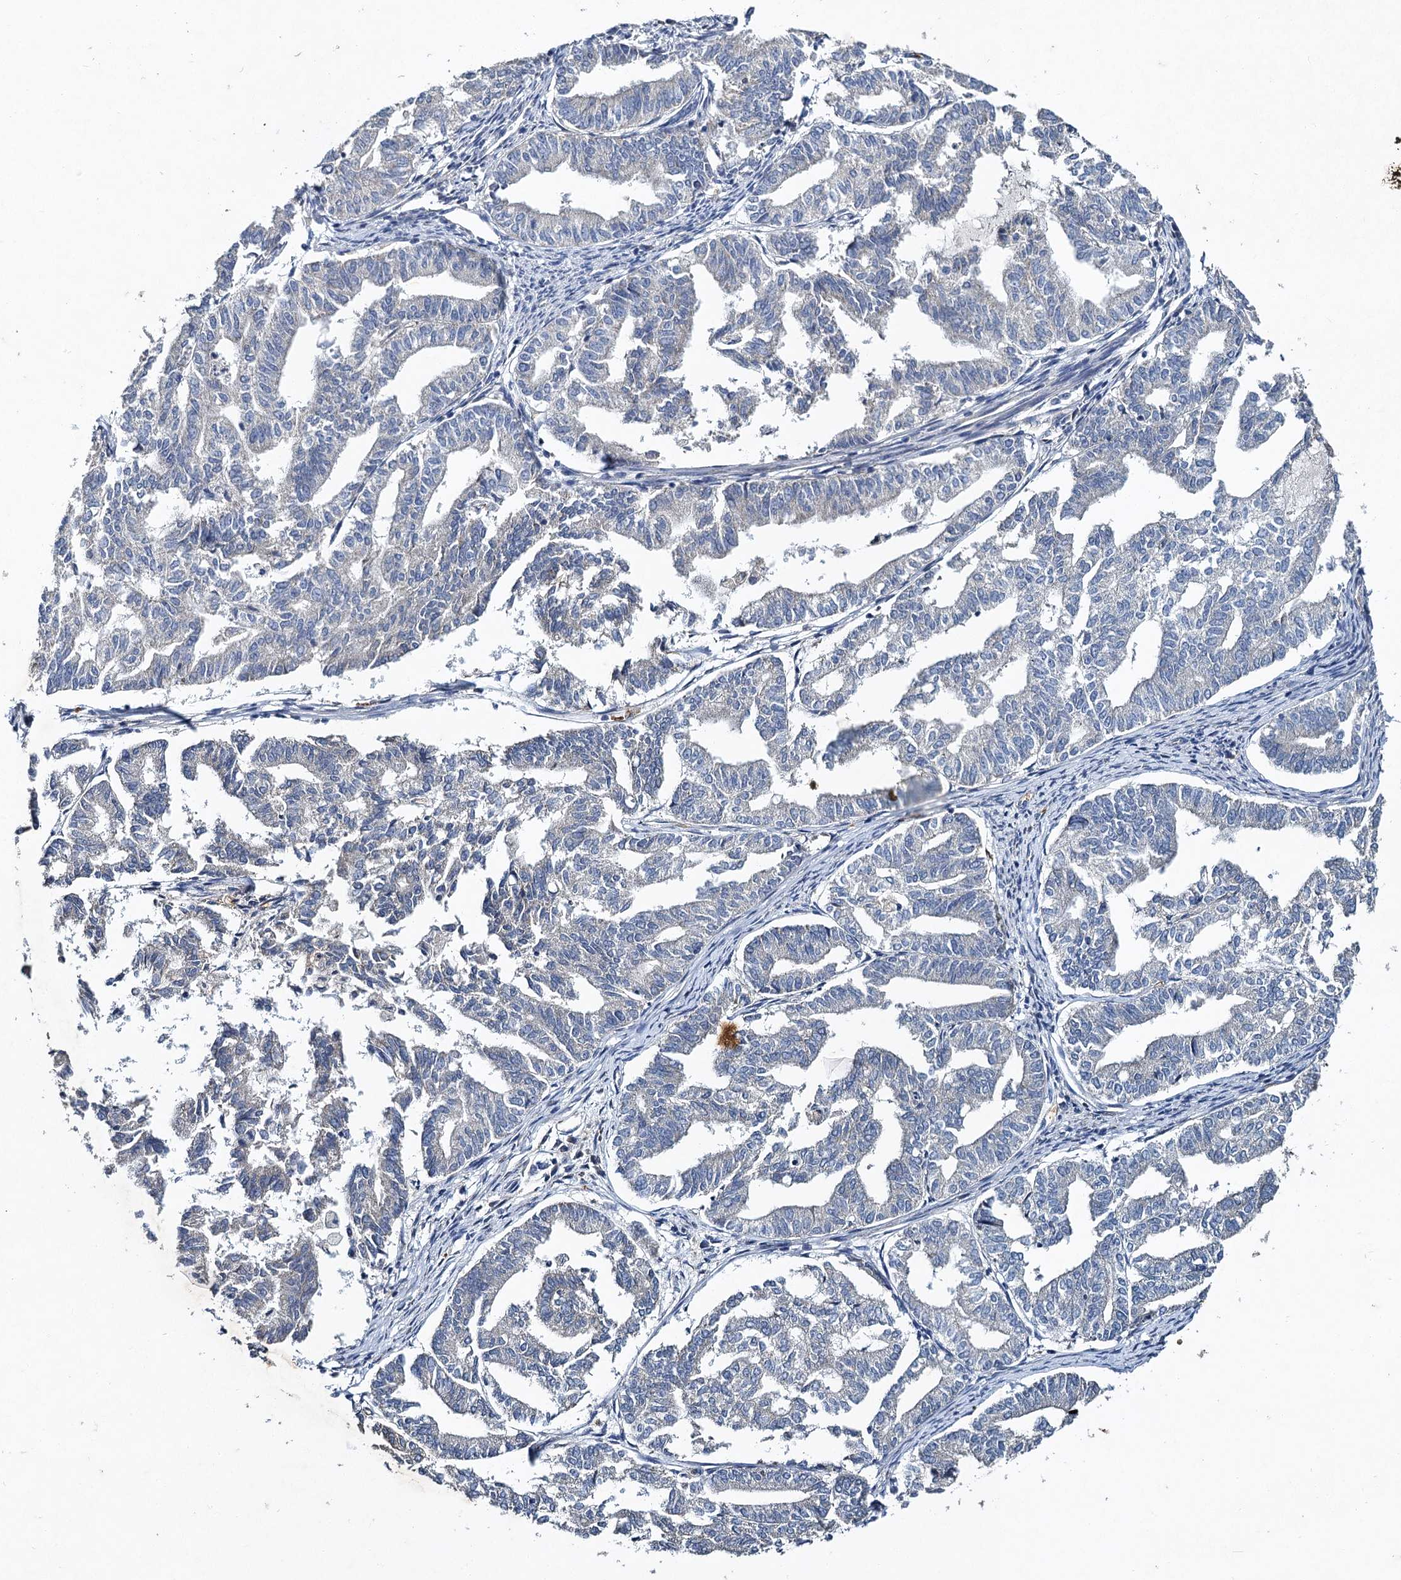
{"staining": {"intensity": "negative", "quantity": "none", "location": "none"}, "tissue": "endometrial cancer", "cell_type": "Tumor cells", "image_type": "cancer", "snomed": [{"axis": "morphology", "description": "Adenocarcinoma, NOS"}, {"axis": "topography", "description": "Endometrium"}], "caption": "Histopathology image shows no significant protein staining in tumor cells of endometrial cancer (adenocarcinoma).", "gene": "BCS1L", "patient": {"sex": "female", "age": 79}}